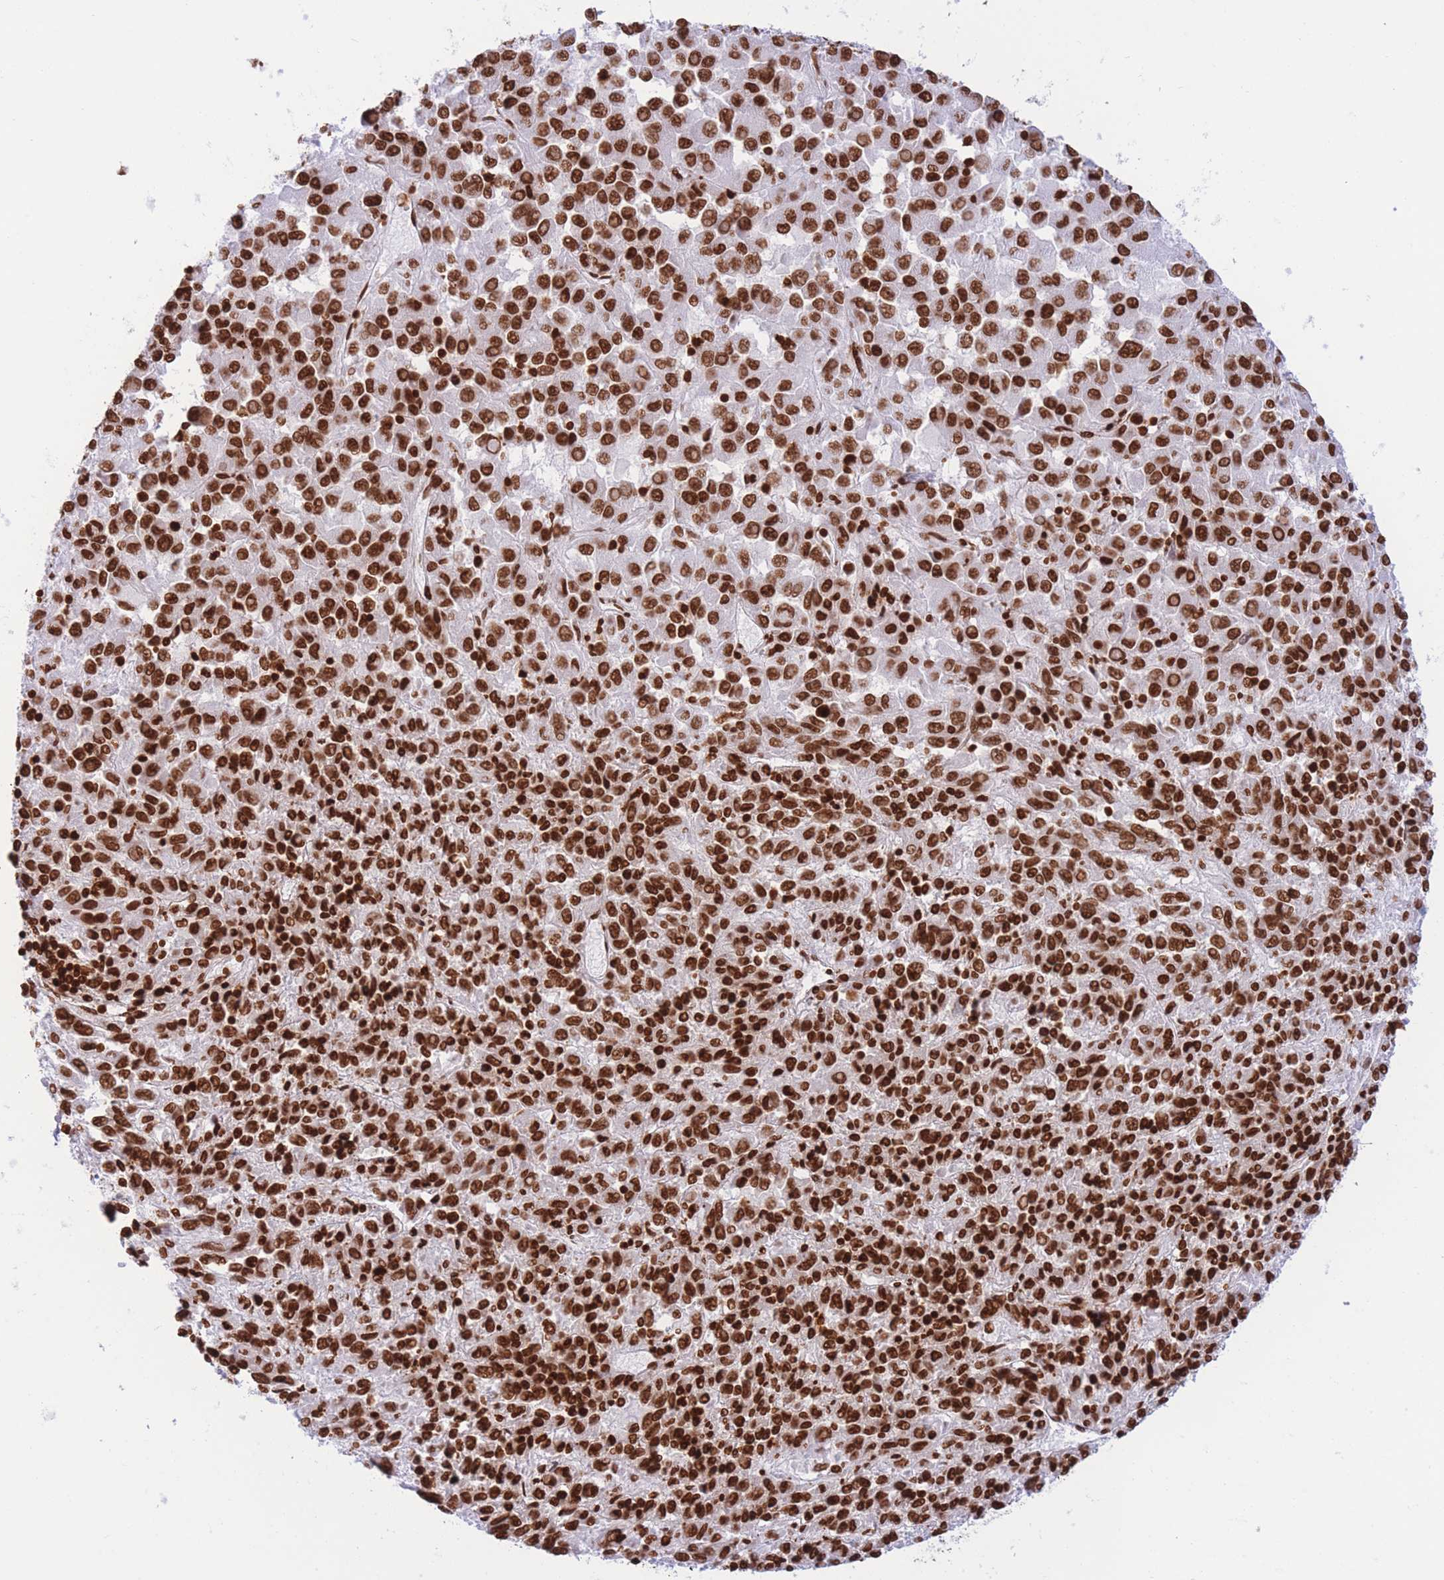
{"staining": {"intensity": "strong", "quantity": ">75%", "location": "nuclear"}, "tissue": "melanoma", "cell_type": "Tumor cells", "image_type": "cancer", "snomed": [{"axis": "morphology", "description": "Malignant melanoma, Metastatic site"}, {"axis": "topography", "description": "Lung"}], "caption": "Protein staining of malignant melanoma (metastatic site) tissue reveals strong nuclear staining in approximately >75% of tumor cells.", "gene": "H2BC11", "patient": {"sex": "male", "age": 64}}